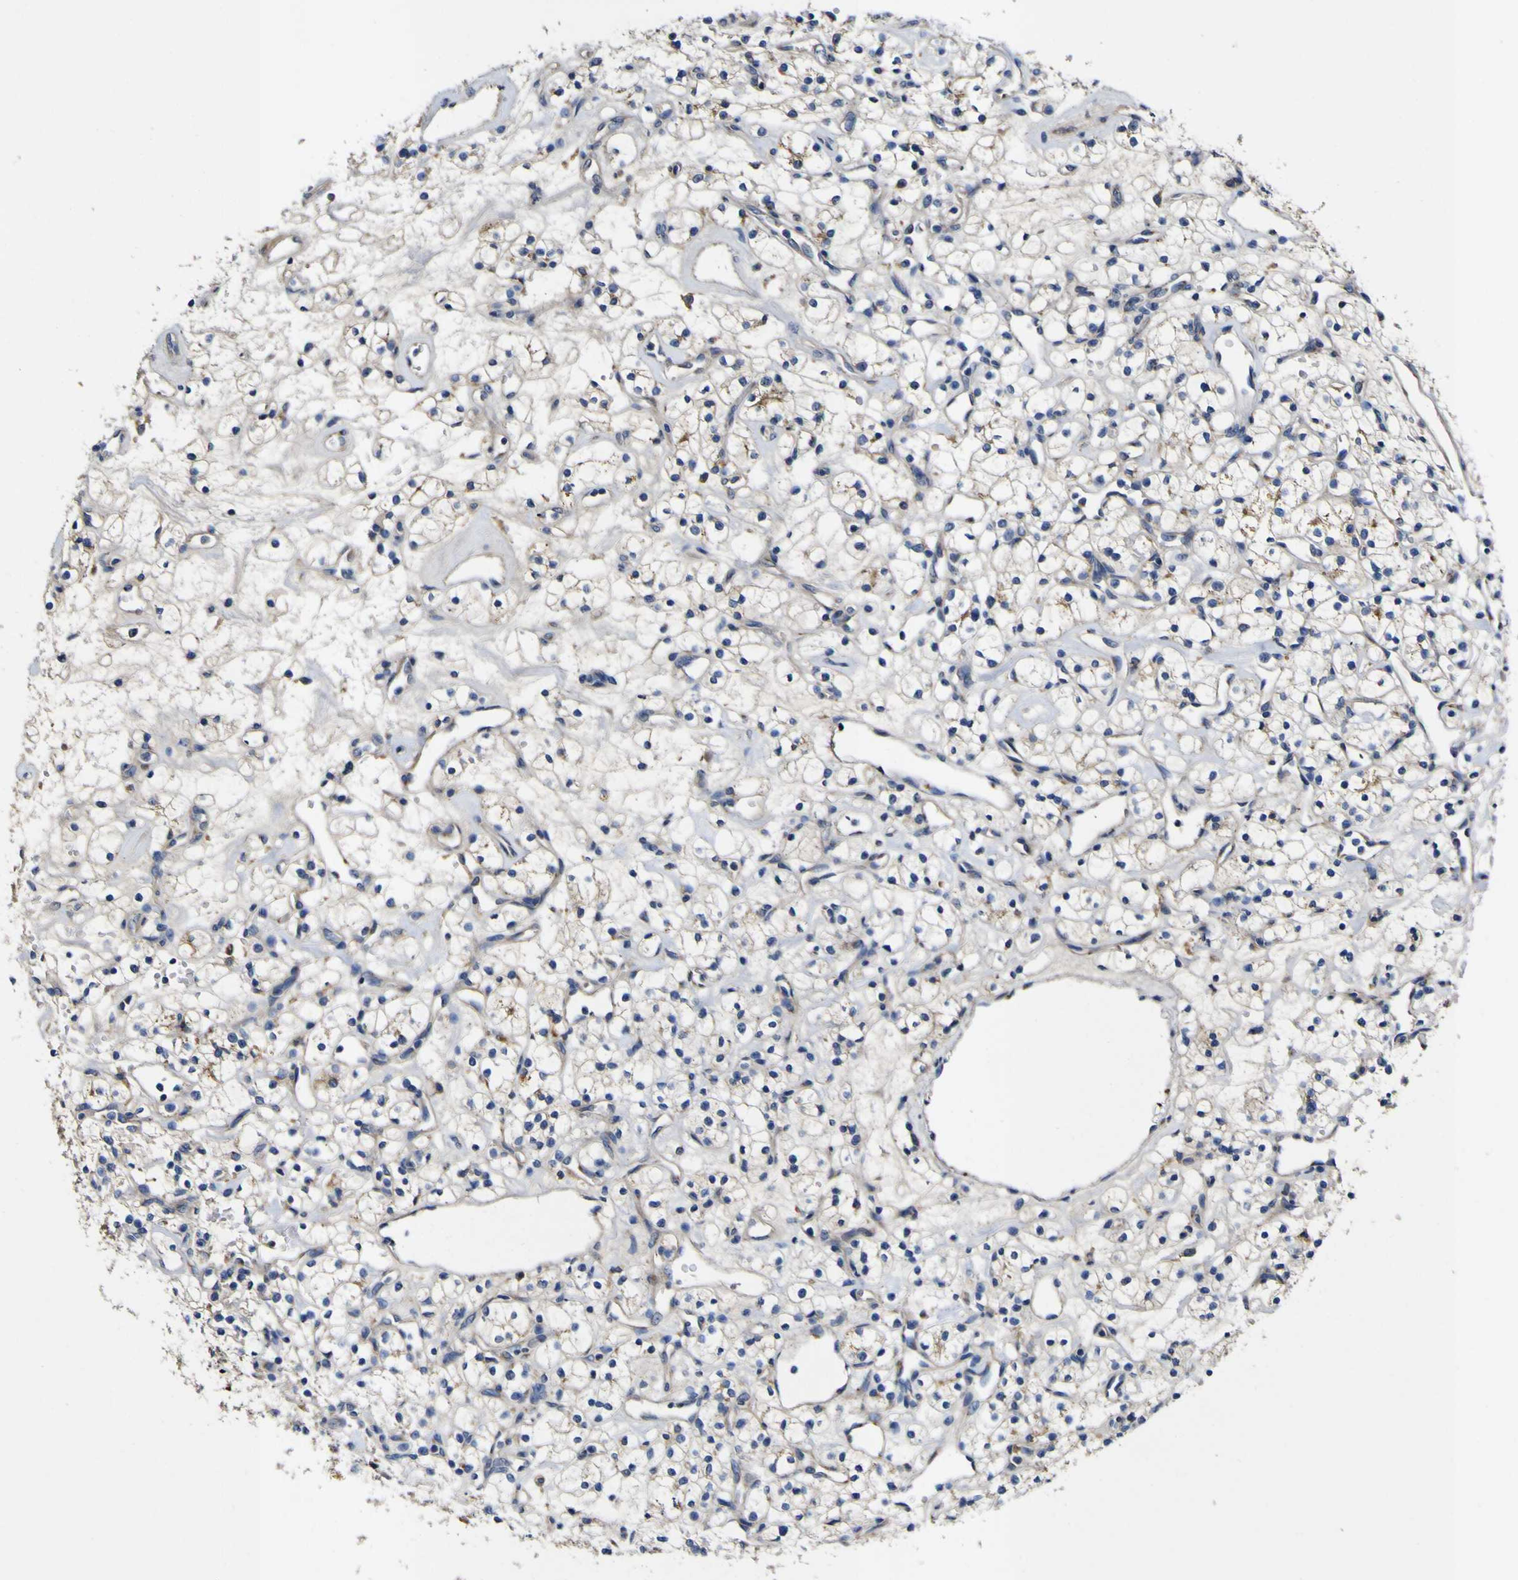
{"staining": {"intensity": "weak", "quantity": ">75%", "location": "cytoplasmic/membranous"}, "tissue": "renal cancer", "cell_type": "Tumor cells", "image_type": "cancer", "snomed": [{"axis": "morphology", "description": "Adenocarcinoma, NOS"}, {"axis": "topography", "description": "Kidney"}], "caption": "Tumor cells reveal weak cytoplasmic/membranous expression in approximately >75% of cells in renal adenocarcinoma. (DAB IHC with brightfield microscopy, high magnification).", "gene": "COA1", "patient": {"sex": "female", "age": 60}}